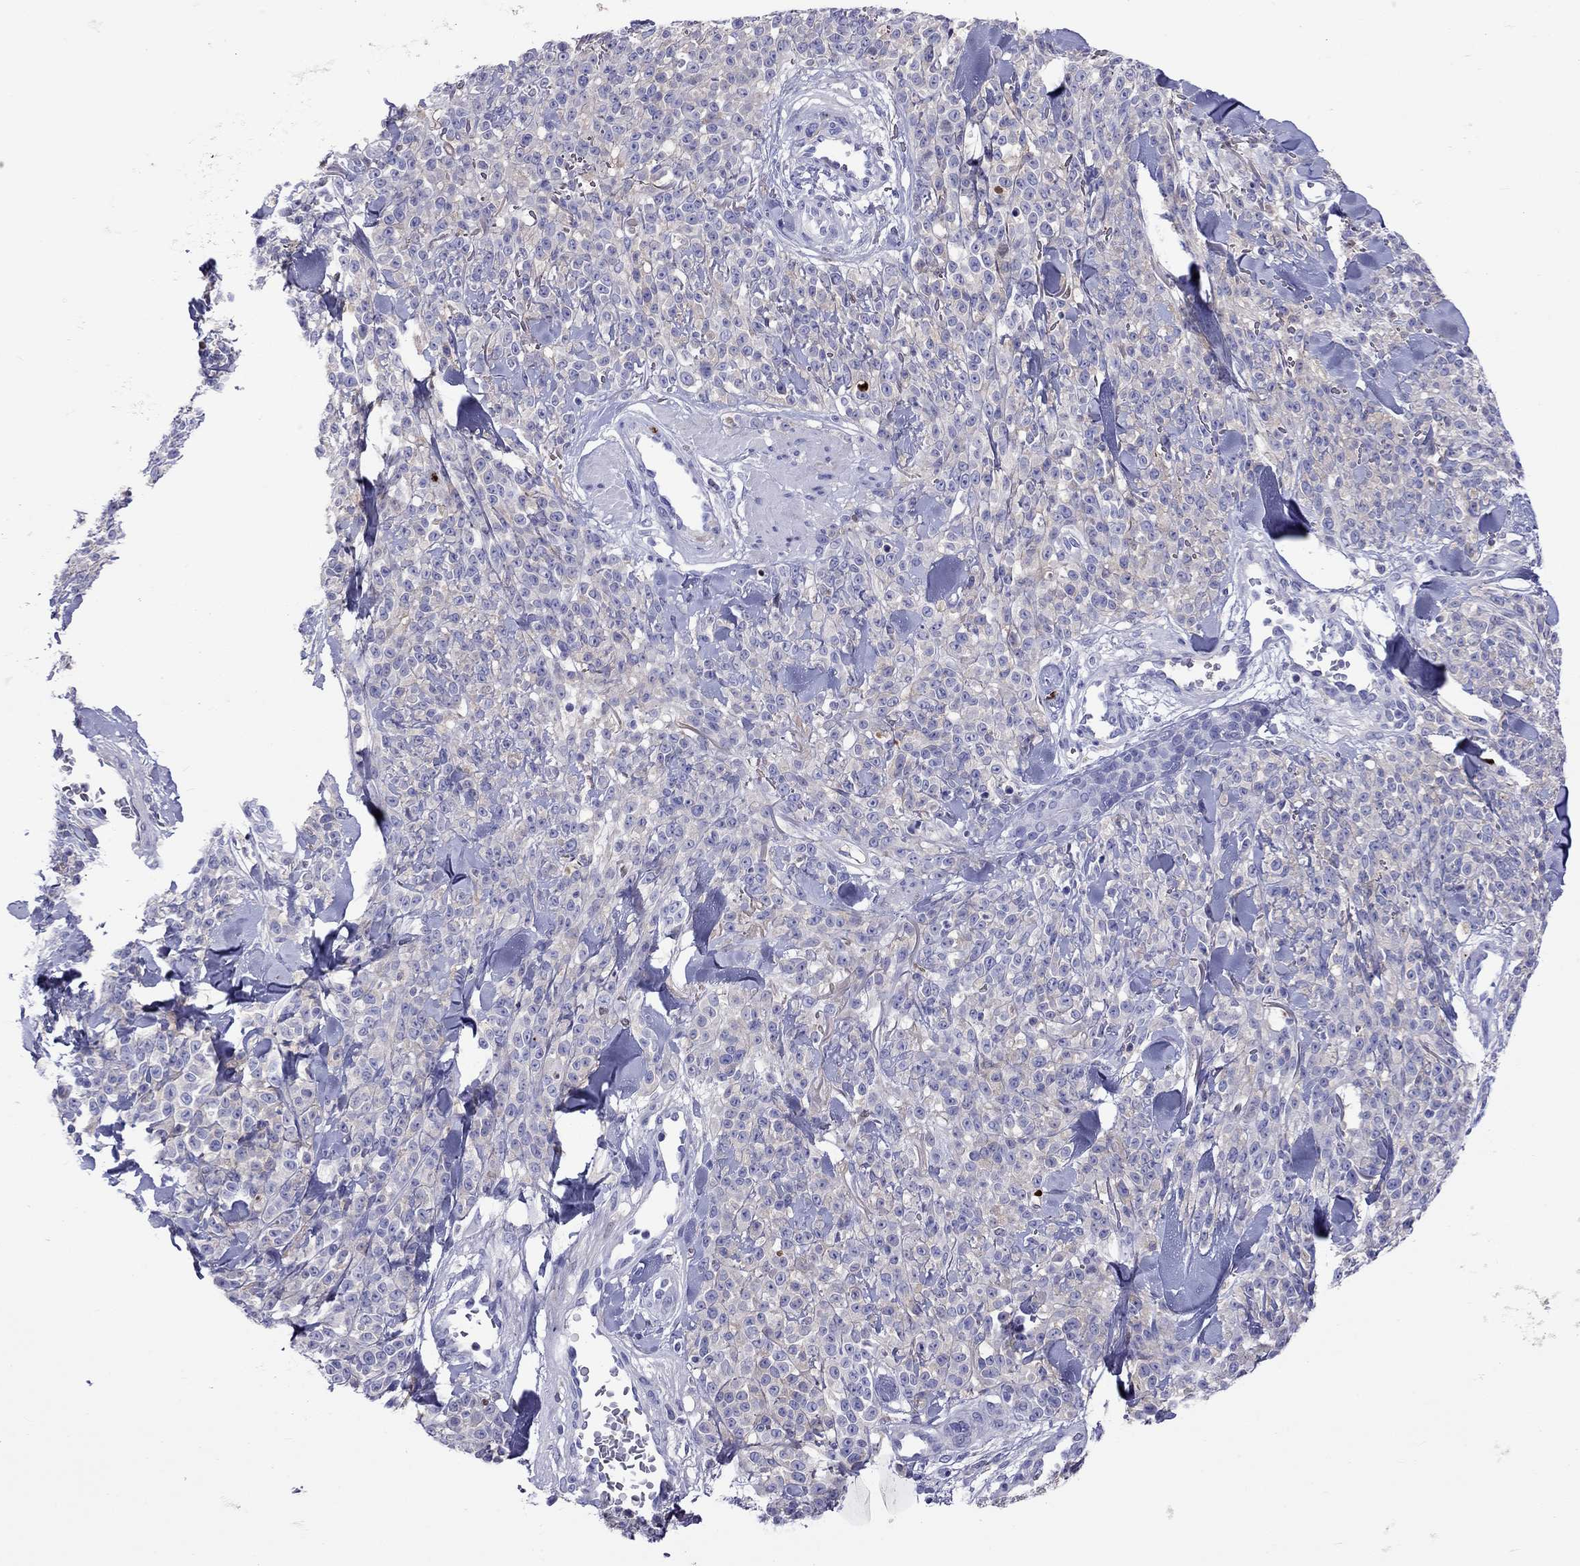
{"staining": {"intensity": "negative", "quantity": "none", "location": "none"}, "tissue": "melanoma", "cell_type": "Tumor cells", "image_type": "cancer", "snomed": [{"axis": "morphology", "description": "Malignant melanoma, NOS"}, {"axis": "topography", "description": "Skin"}, {"axis": "topography", "description": "Skin of trunk"}], "caption": "High power microscopy photomicrograph of an immunohistochemistry (IHC) photomicrograph of malignant melanoma, revealing no significant positivity in tumor cells.", "gene": "SERPINA3", "patient": {"sex": "male", "age": 74}}